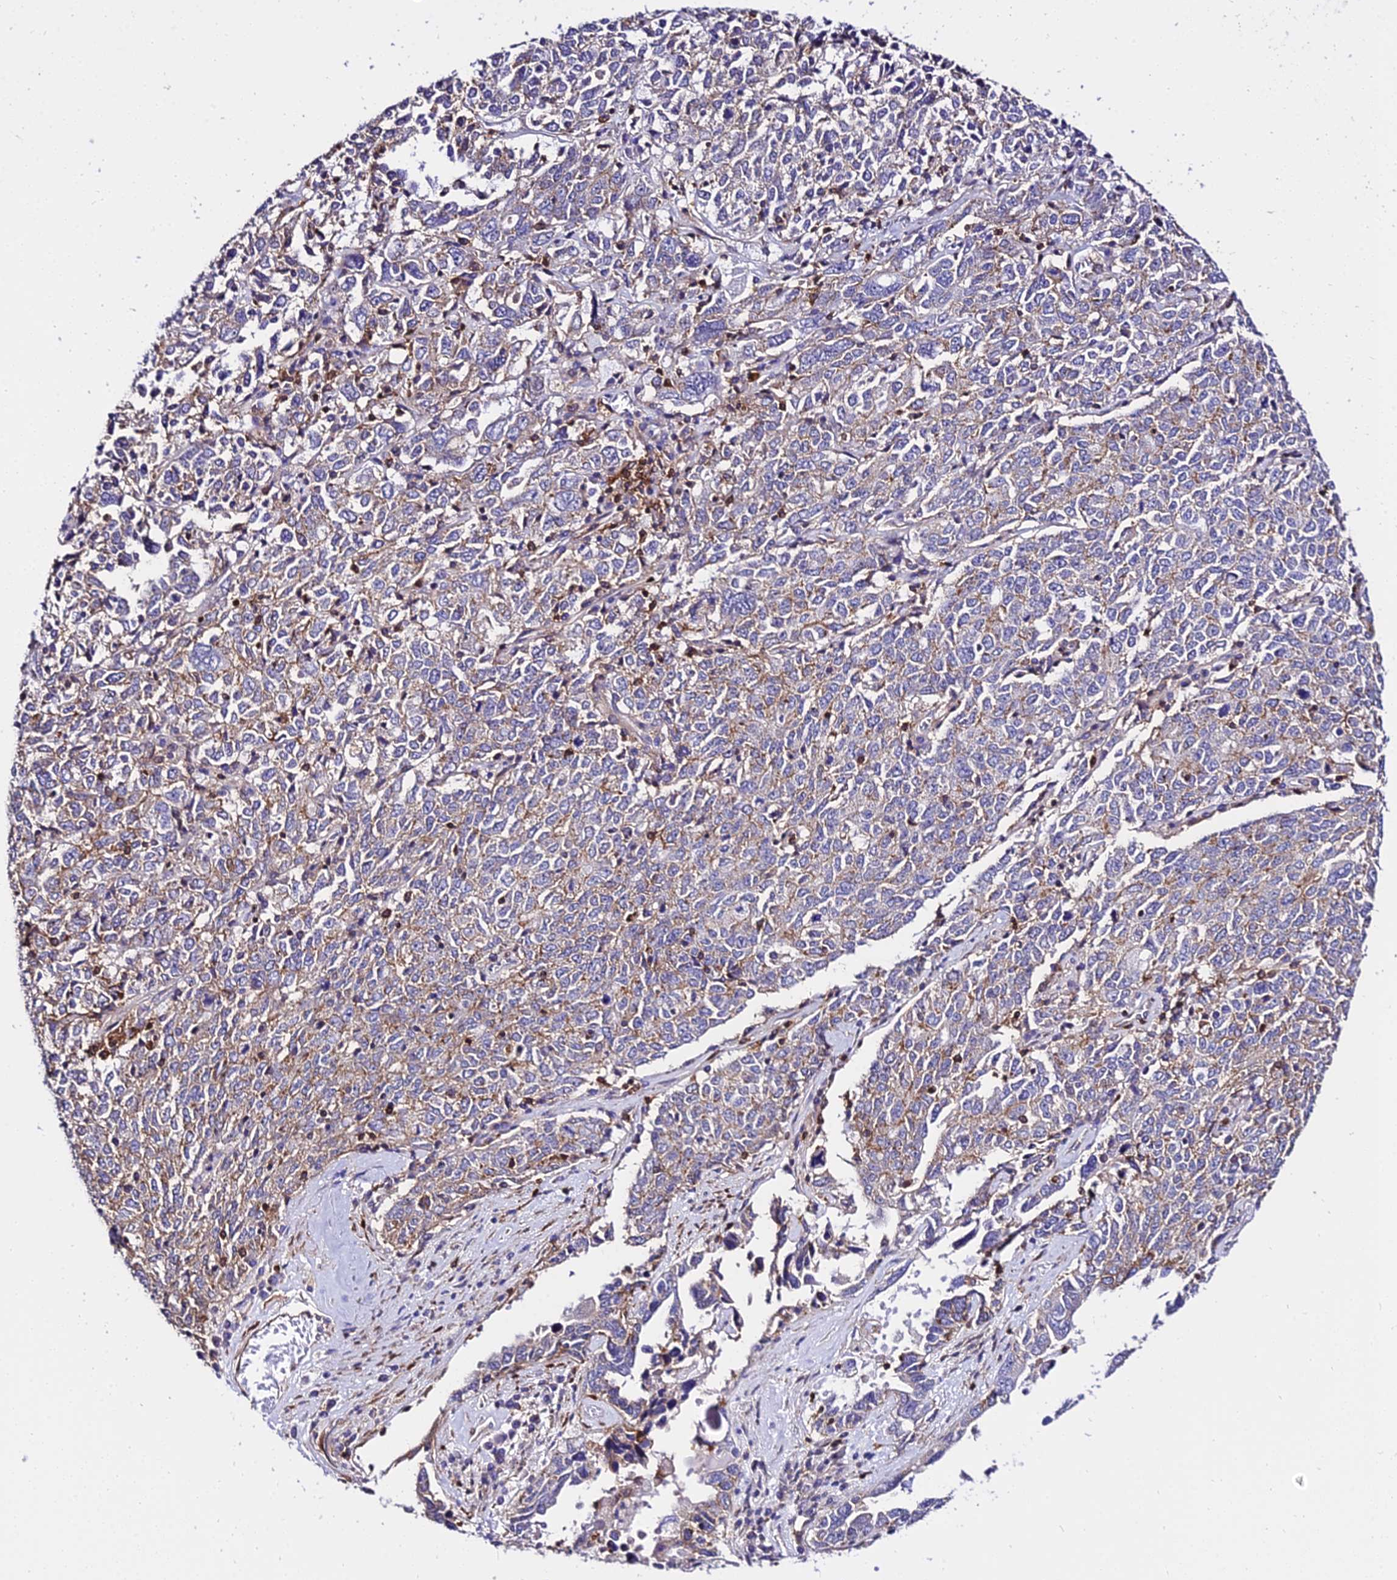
{"staining": {"intensity": "weak", "quantity": "25%-75%", "location": "cytoplasmic/membranous"}, "tissue": "ovarian cancer", "cell_type": "Tumor cells", "image_type": "cancer", "snomed": [{"axis": "morphology", "description": "Carcinoma, endometroid"}, {"axis": "topography", "description": "Ovary"}], "caption": "Protein expression analysis of human ovarian cancer (endometroid carcinoma) reveals weak cytoplasmic/membranous positivity in approximately 25%-75% of tumor cells.", "gene": "CSRP1", "patient": {"sex": "female", "age": 62}}